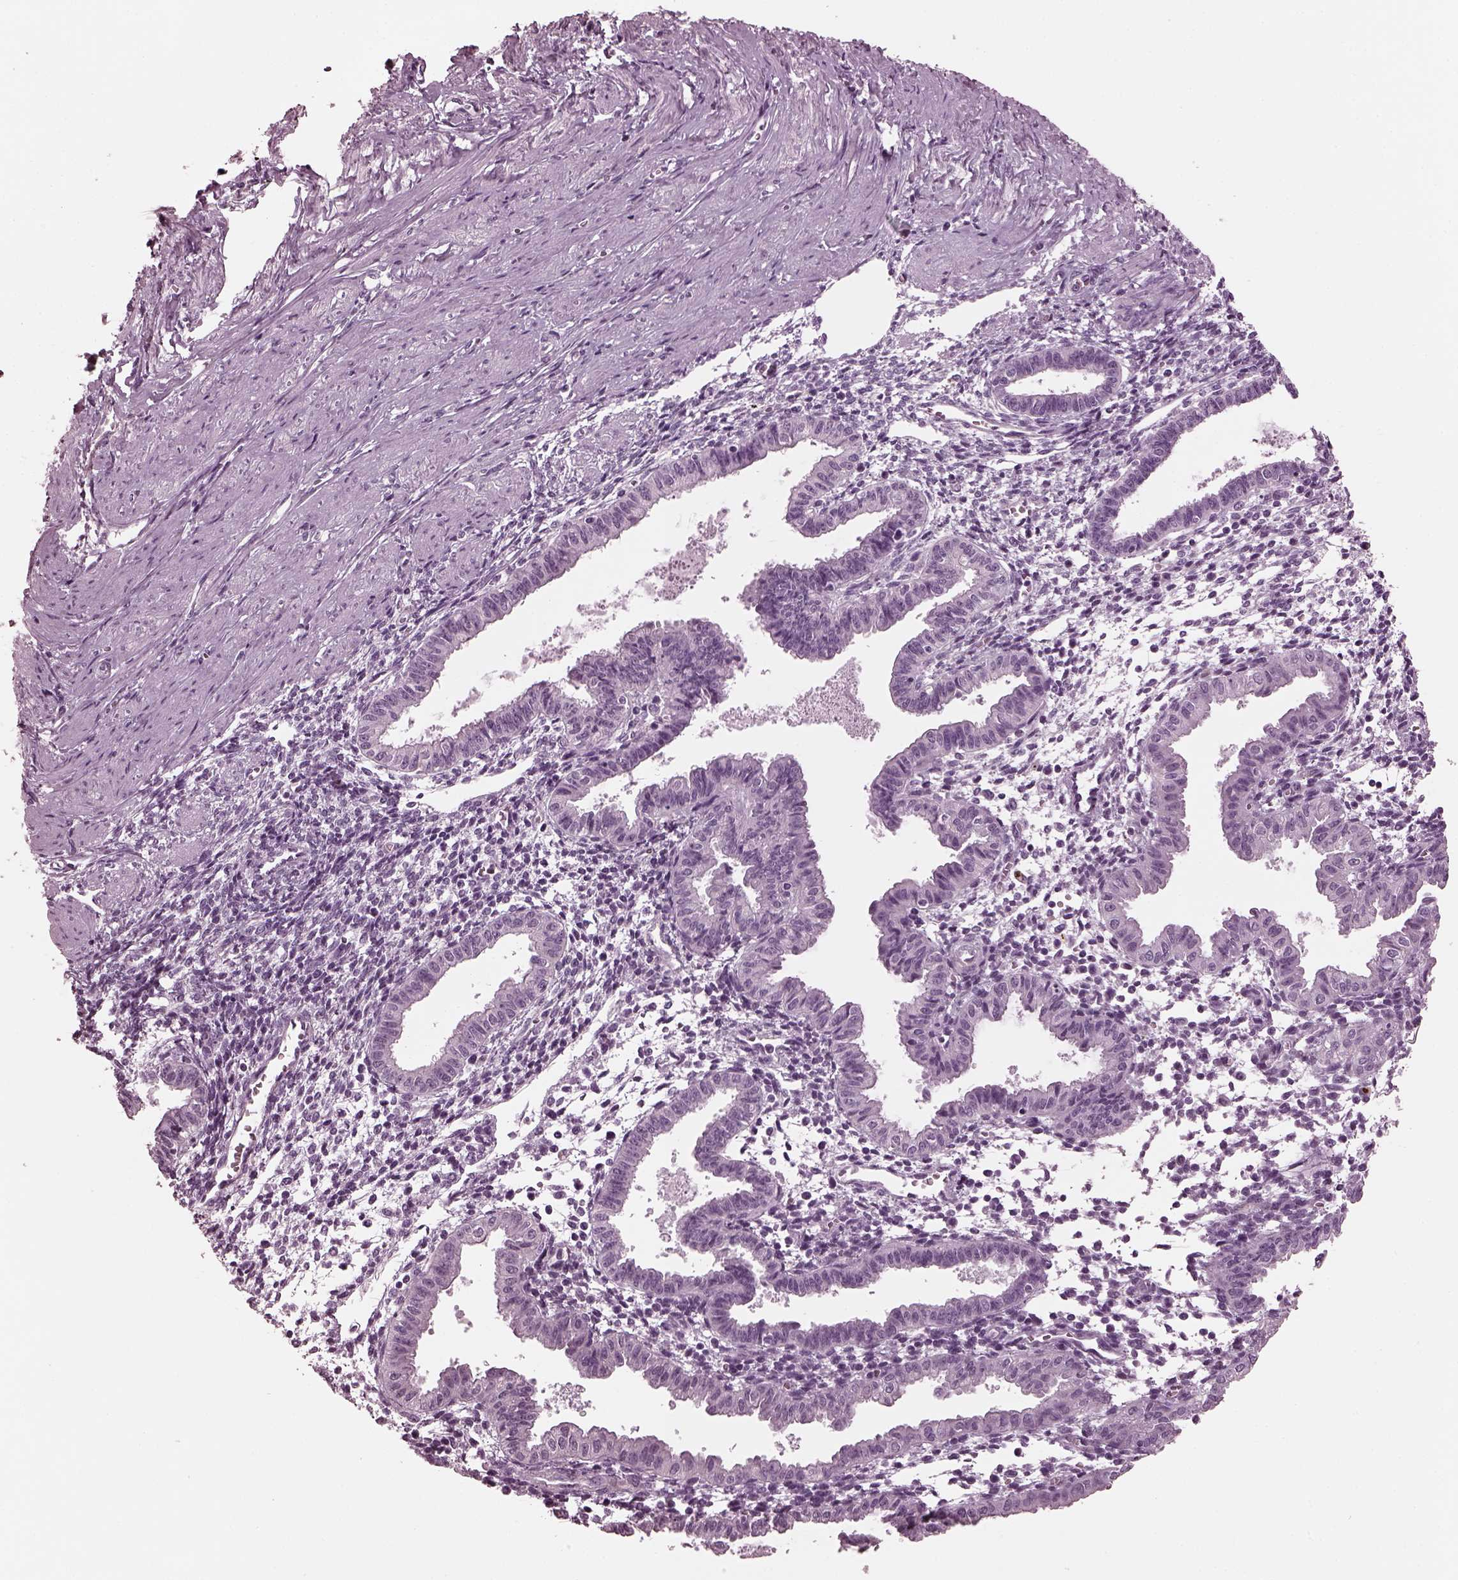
{"staining": {"intensity": "negative", "quantity": "none", "location": "none"}, "tissue": "endometrium", "cell_type": "Cells in endometrial stroma", "image_type": "normal", "snomed": [{"axis": "morphology", "description": "Normal tissue, NOS"}, {"axis": "topography", "description": "Endometrium"}], "caption": "Micrograph shows no protein positivity in cells in endometrial stroma of unremarkable endometrium.", "gene": "MIB2", "patient": {"sex": "female", "age": 37}}